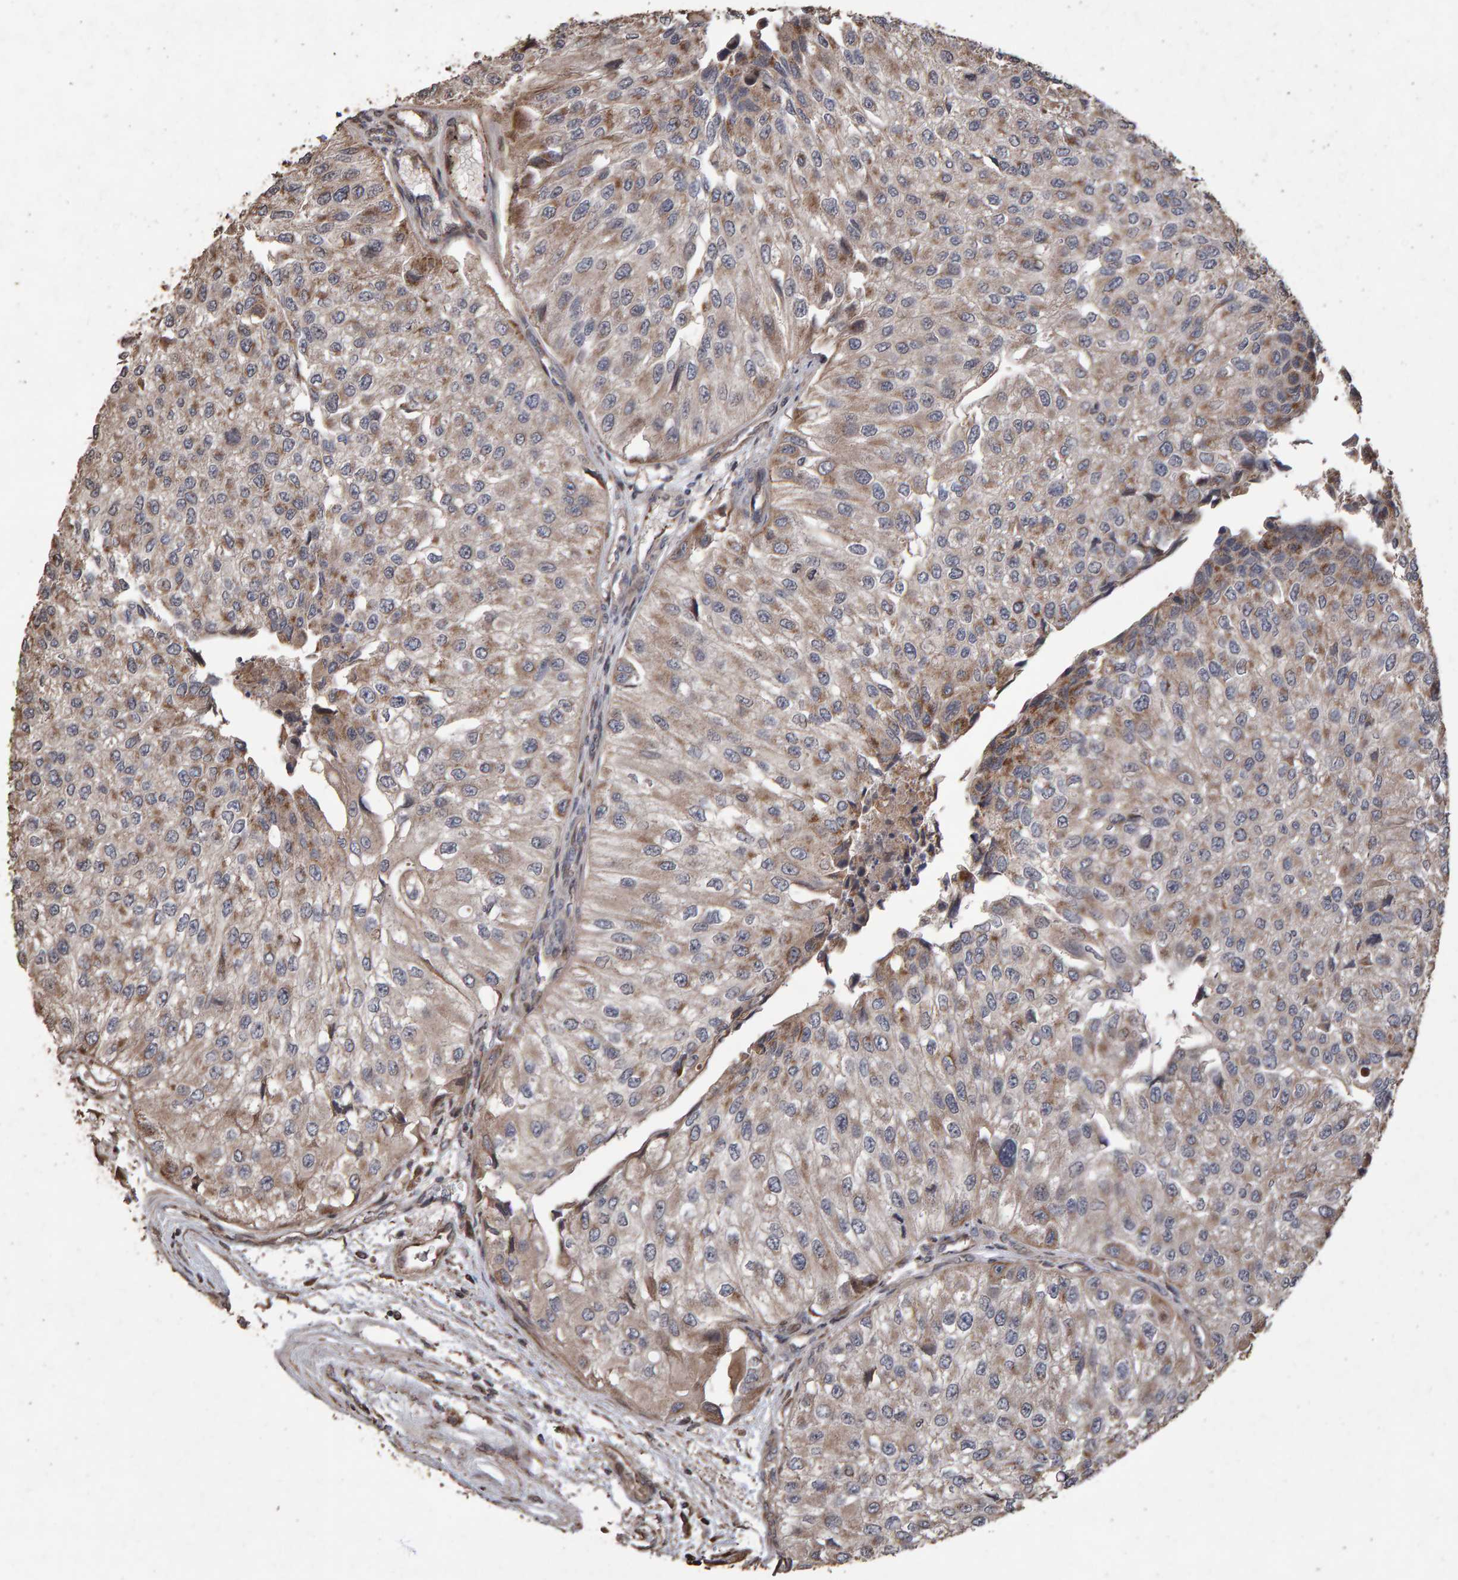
{"staining": {"intensity": "weak", "quantity": ">75%", "location": "cytoplasmic/membranous"}, "tissue": "urothelial cancer", "cell_type": "Tumor cells", "image_type": "cancer", "snomed": [{"axis": "morphology", "description": "Urothelial carcinoma, High grade"}, {"axis": "topography", "description": "Kidney"}, {"axis": "topography", "description": "Urinary bladder"}], "caption": "Brown immunohistochemical staining in urothelial carcinoma (high-grade) exhibits weak cytoplasmic/membranous expression in about >75% of tumor cells. (brown staining indicates protein expression, while blue staining denotes nuclei).", "gene": "OSBP2", "patient": {"sex": "male", "age": 77}}